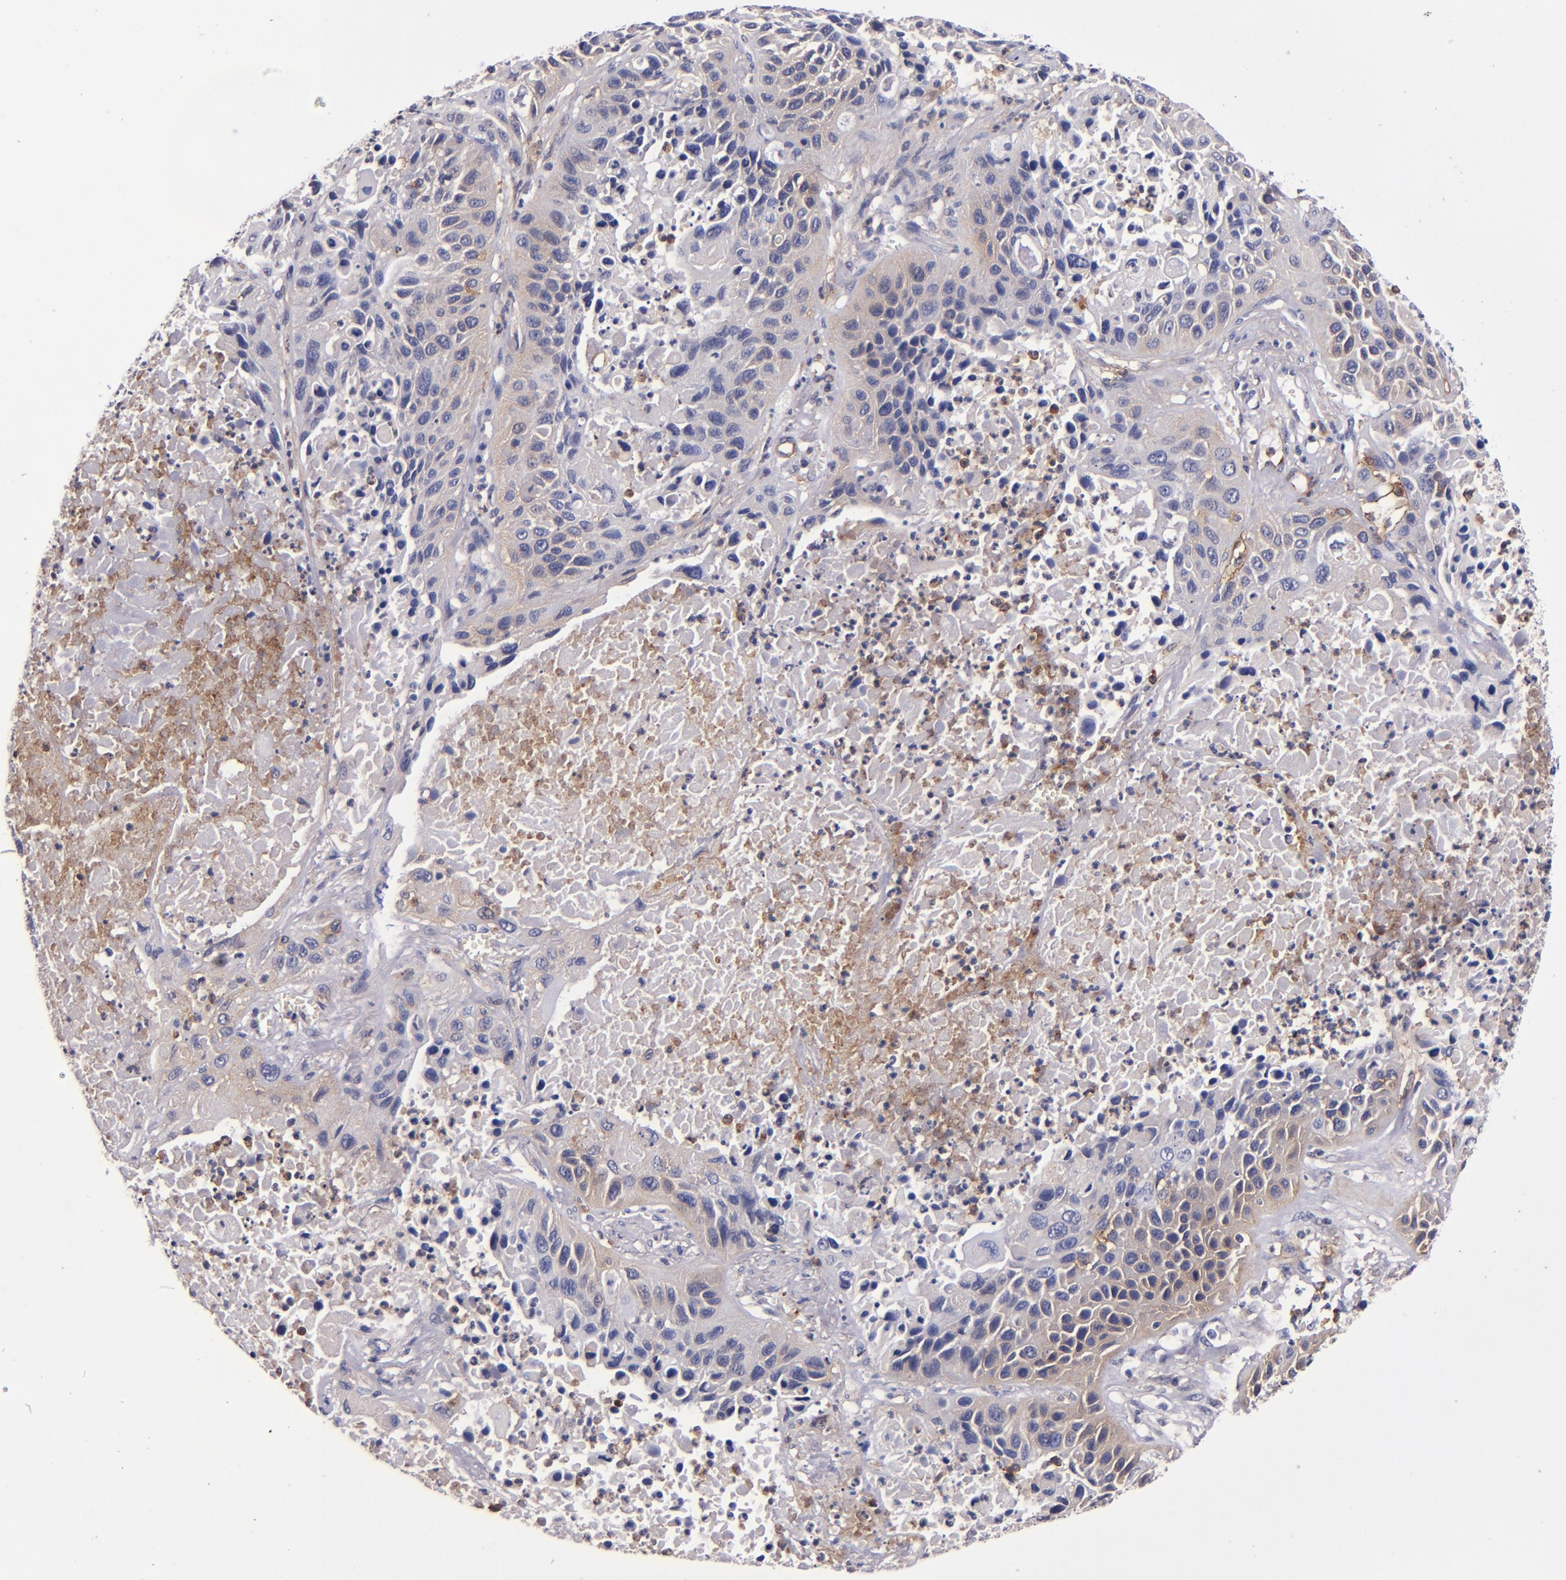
{"staining": {"intensity": "weak", "quantity": "25%-75%", "location": "cytoplasmic/membranous"}, "tissue": "lung cancer", "cell_type": "Tumor cells", "image_type": "cancer", "snomed": [{"axis": "morphology", "description": "Squamous cell carcinoma, NOS"}, {"axis": "topography", "description": "Lung"}], "caption": "Lung cancer was stained to show a protein in brown. There is low levels of weak cytoplasmic/membranous staining in approximately 25%-75% of tumor cells.", "gene": "SIRPA", "patient": {"sex": "female", "age": 76}}